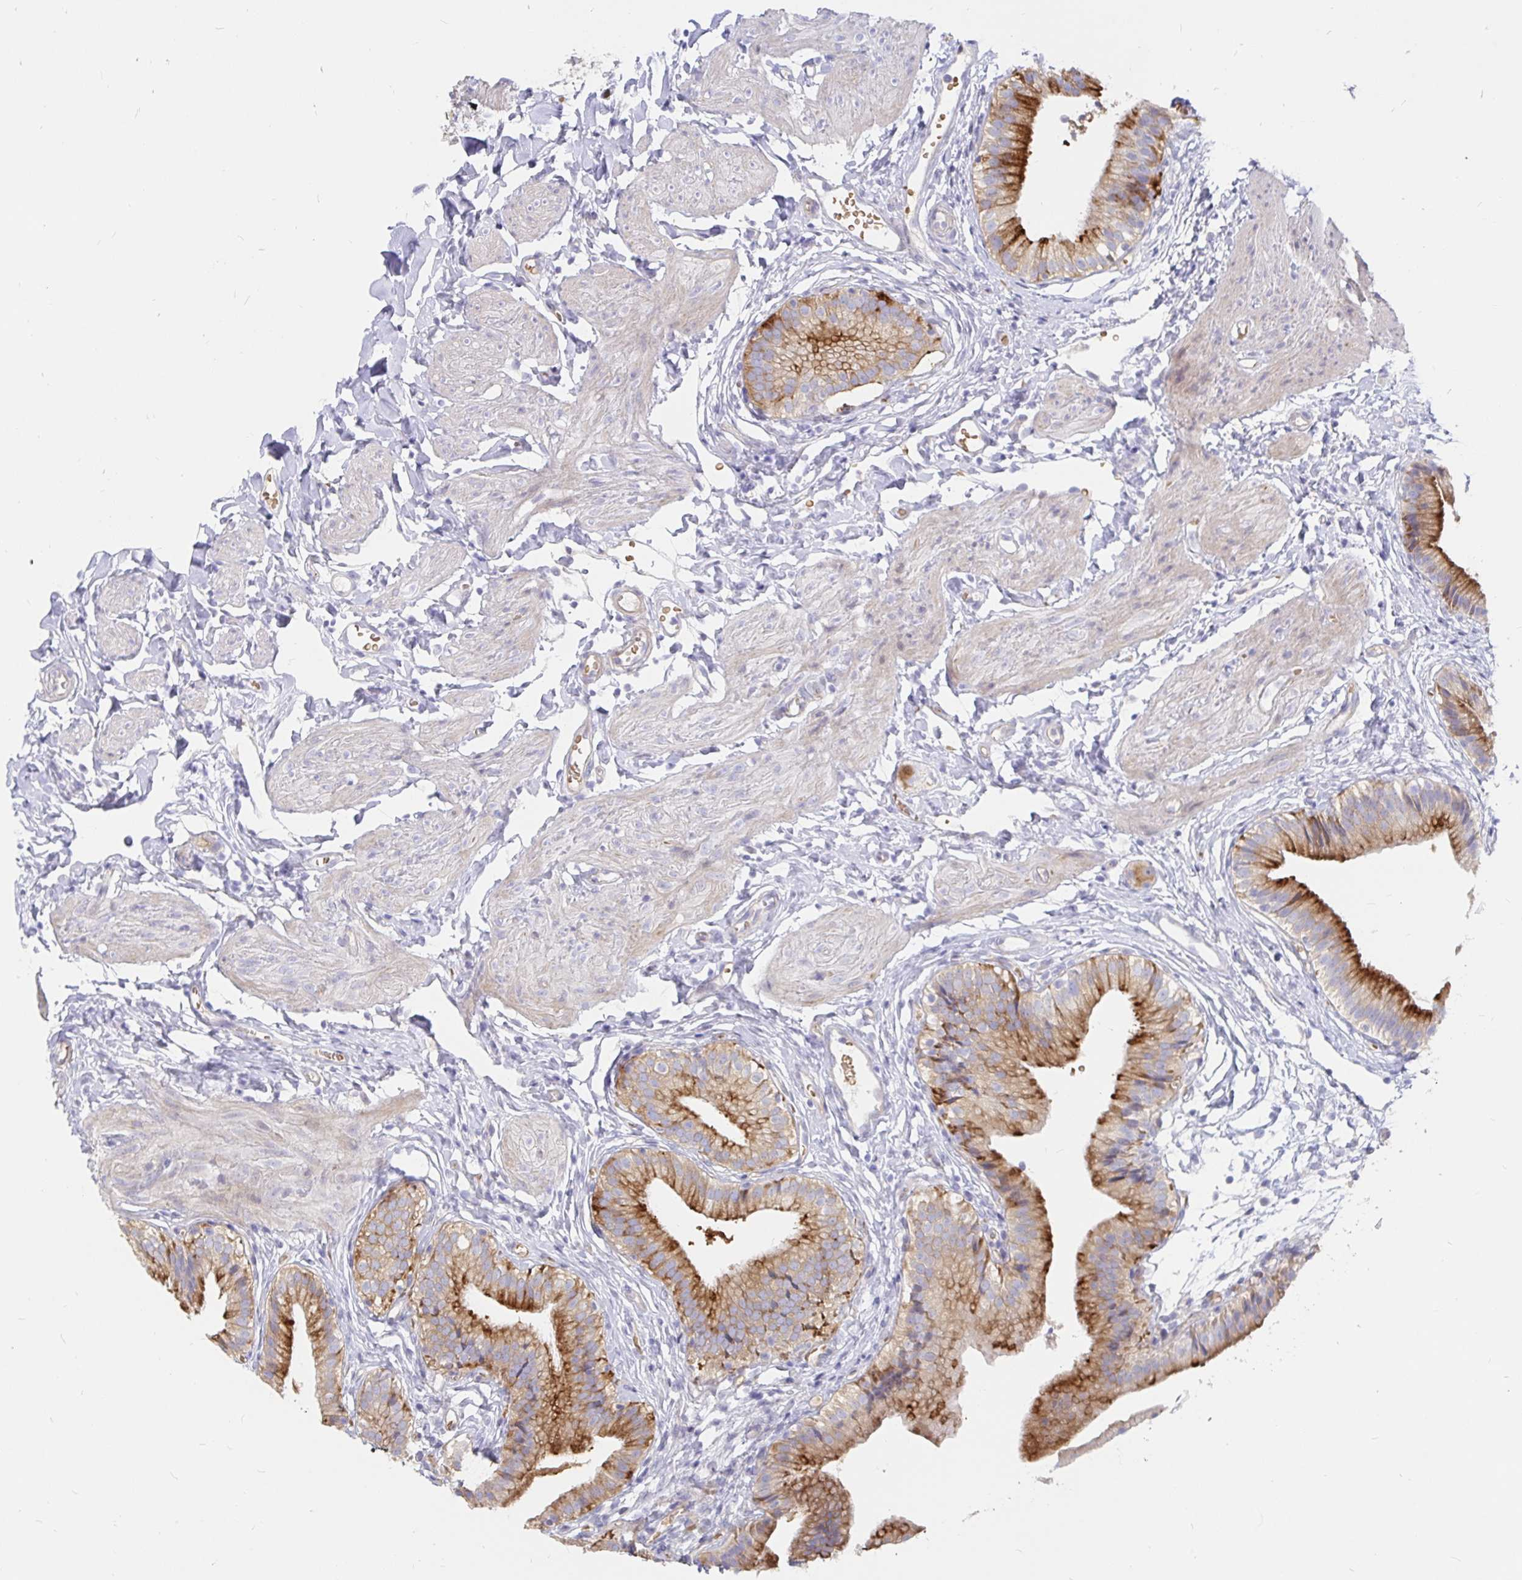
{"staining": {"intensity": "strong", "quantity": "25%-75%", "location": "cytoplasmic/membranous"}, "tissue": "gallbladder", "cell_type": "Glandular cells", "image_type": "normal", "snomed": [{"axis": "morphology", "description": "Normal tissue, NOS"}, {"axis": "topography", "description": "Gallbladder"}], "caption": "The micrograph reveals a brown stain indicating the presence of a protein in the cytoplasmic/membranous of glandular cells in gallbladder. (DAB (3,3'-diaminobenzidine) = brown stain, brightfield microscopy at high magnification).", "gene": "KCTD19", "patient": {"sex": "female", "age": 47}}